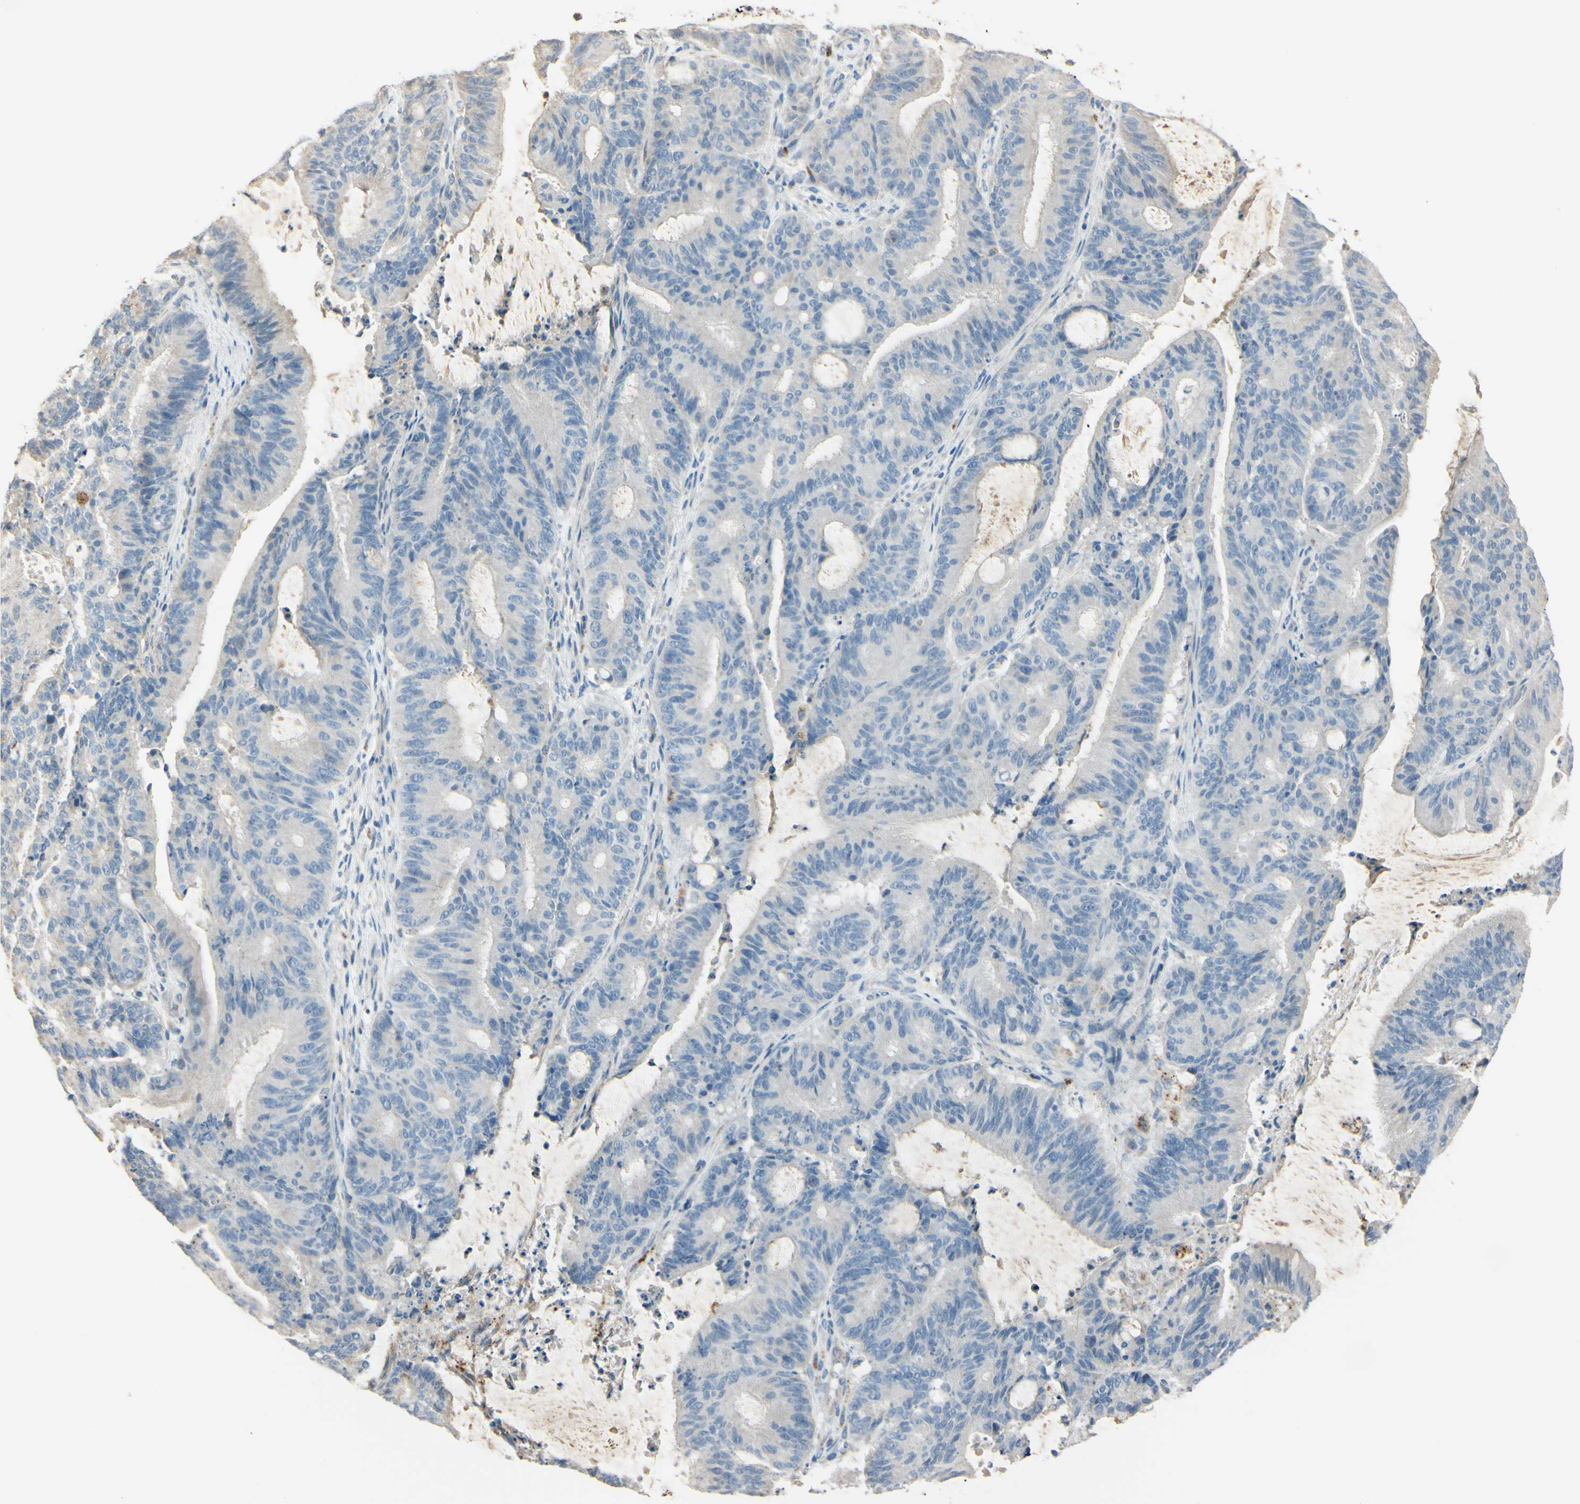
{"staining": {"intensity": "weak", "quantity": "<25%", "location": "cytoplasmic/membranous"}, "tissue": "liver cancer", "cell_type": "Tumor cells", "image_type": "cancer", "snomed": [{"axis": "morphology", "description": "Cholangiocarcinoma"}, {"axis": "topography", "description": "Liver"}], "caption": "A high-resolution micrograph shows immunohistochemistry staining of liver cancer, which exhibits no significant positivity in tumor cells.", "gene": "ANGPTL1", "patient": {"sex": "female", "age": 73}}